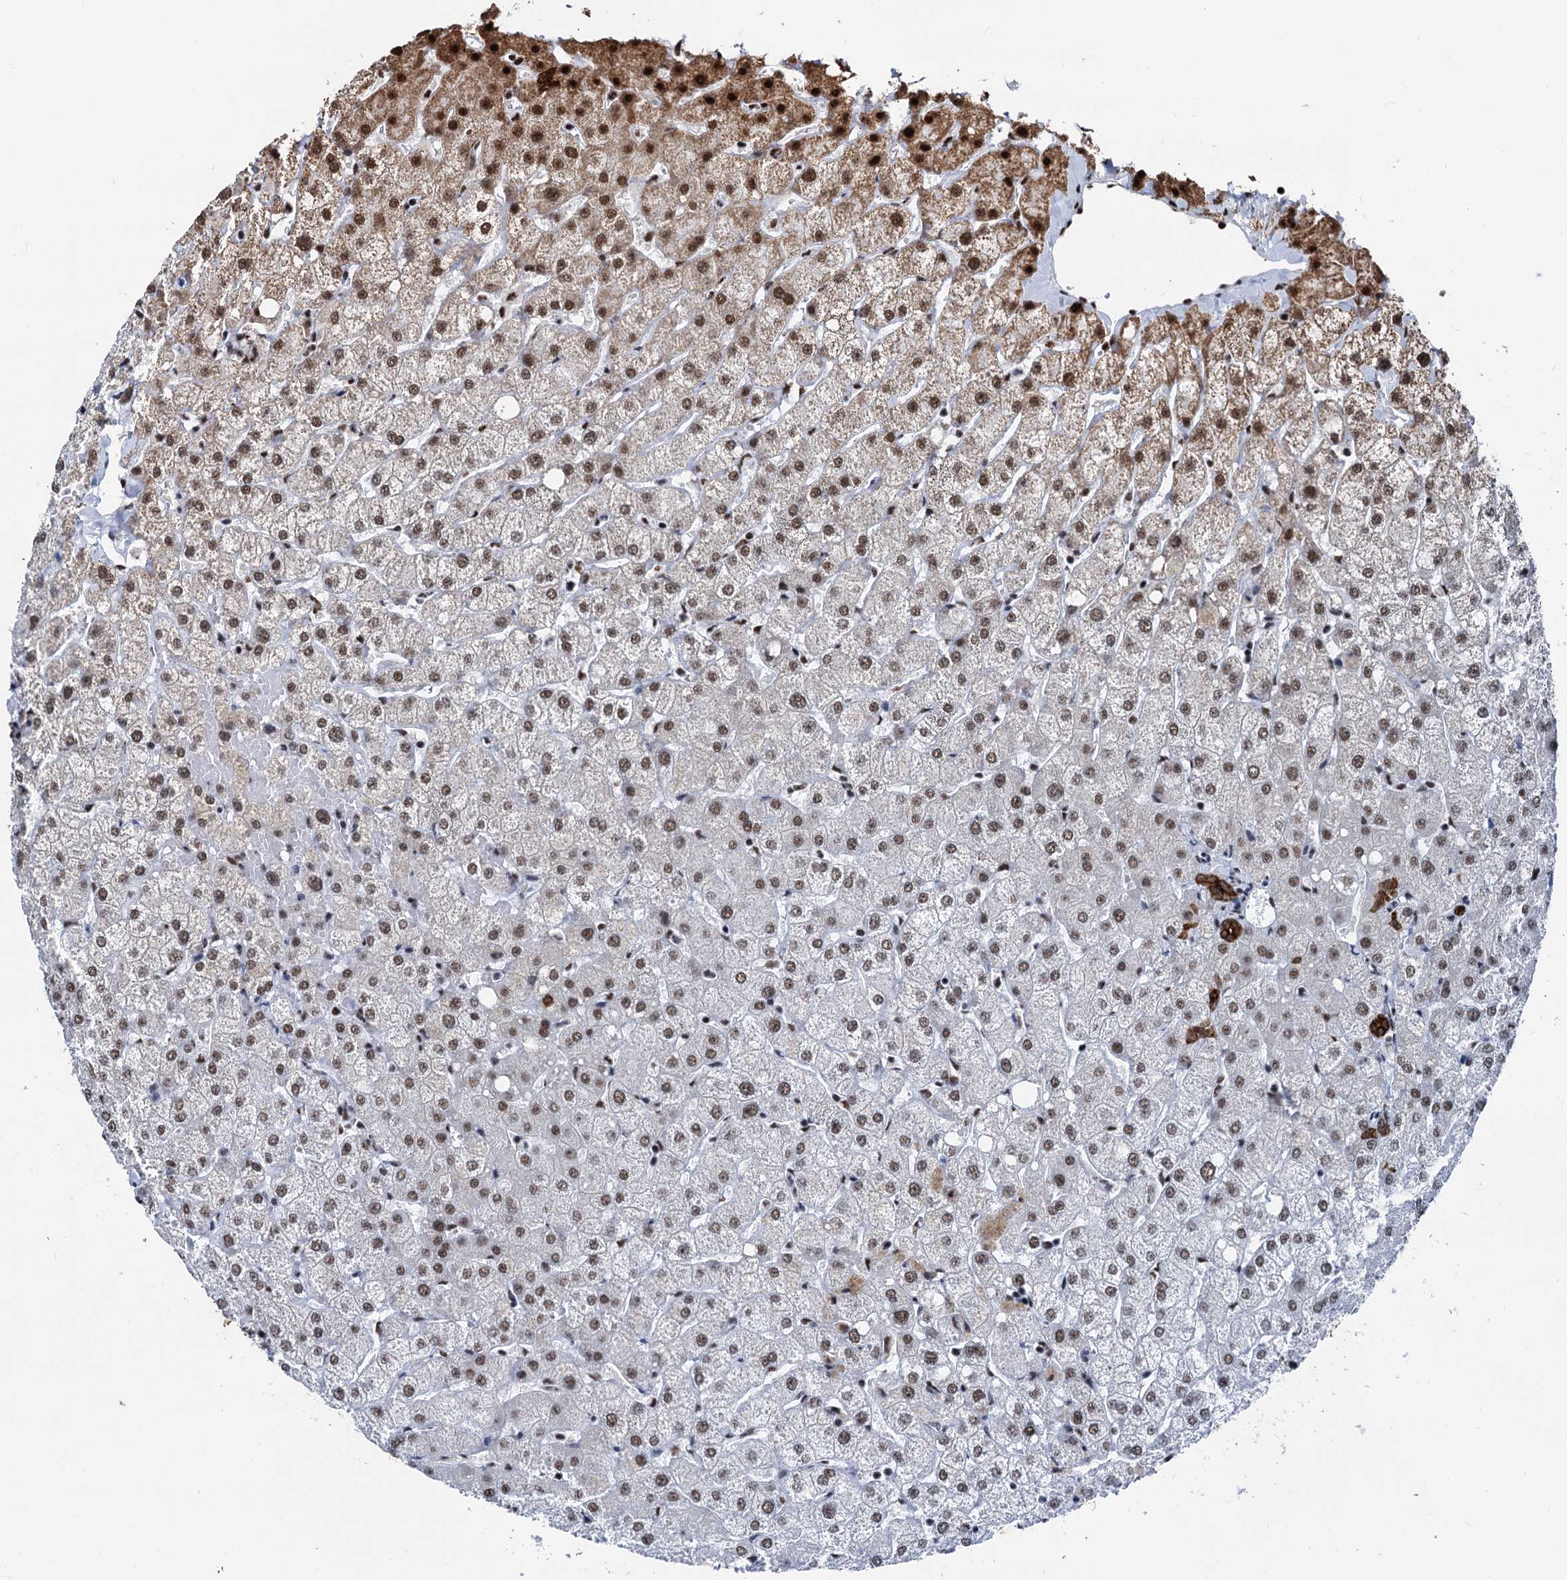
{"staining": {"intensity": "strong", "quantity": ">75%", "location": "cytoplasmic/membranous,nuclear"}, "tissue": "liver", "cell_type": "Cholangiocytes", "image_type": "normal", "snomed": [{"axis": "morphology", "description": "Normal tissue, NOS"}, {"axis": "topography", "description": "Liver"}], "caption": "Protein staining by immunohistochemistry exhibits strong cytoplasmic/membranous,nuclear staining in about >75% of cholangiocytes in unremarkable liver. (Brightfield microscopy of DAB IHC at high magnification).", "gene": "DDX23", "patient": {"sex": "female", "age": 54}}